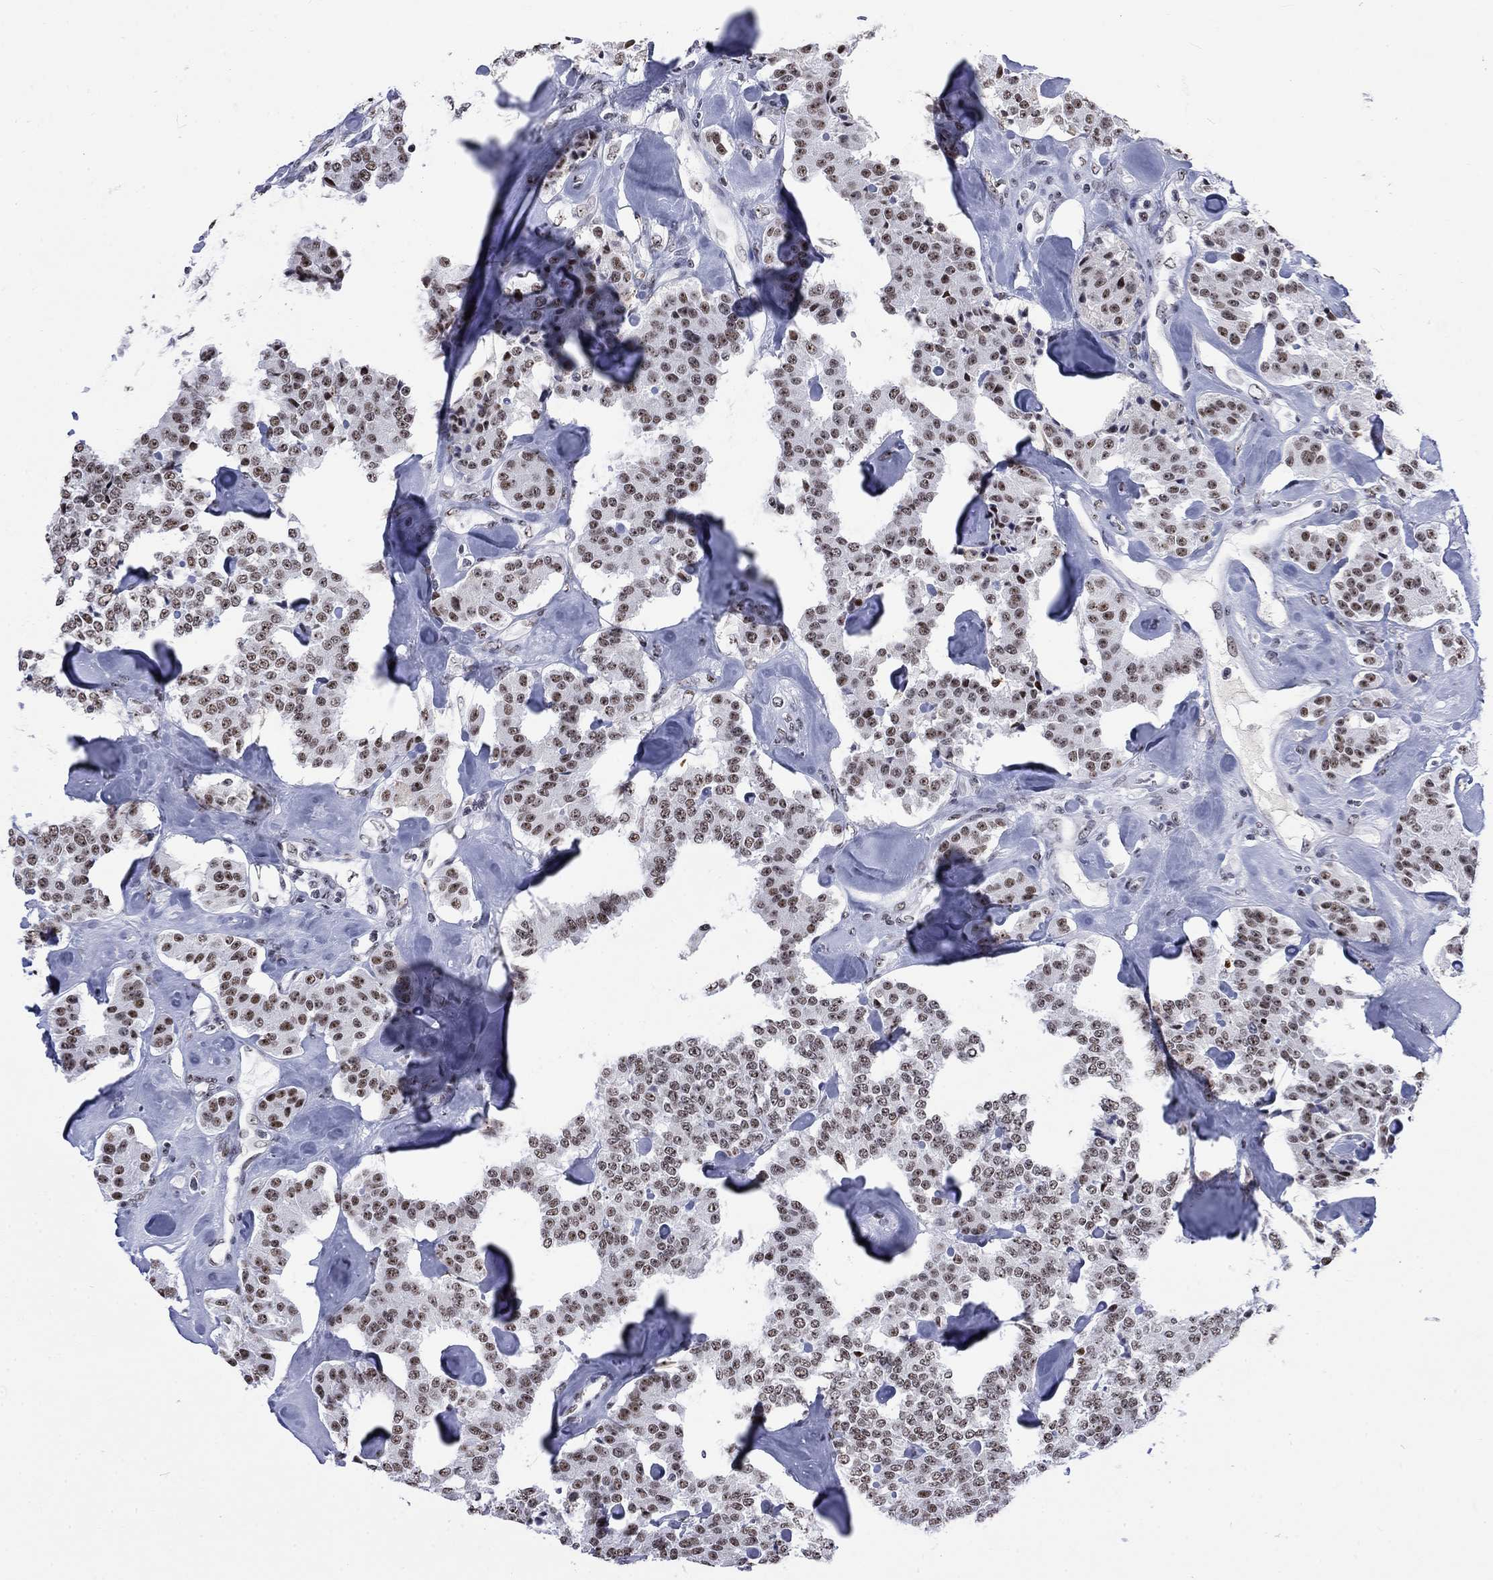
{"staining": {"intensity": "moderate", "quantity": ">75%", "location": "nuclear"}, "tissue": "carcinoid", "cell_type": "Tumor cells", "image_type": "cancer", "snomed": [{"axis": "morphology", "description": "Carcinoid, malignant, NOS"}, {"axis": "topography", "description": "Pancreas"}], "caption": "Protein expression analysis of malignant carcinoid reveals moderate nuclear positivity in about >75% of tumor cells.", "gene": "CSRNP3", "patient": {"sex": "male", "age": 41}}